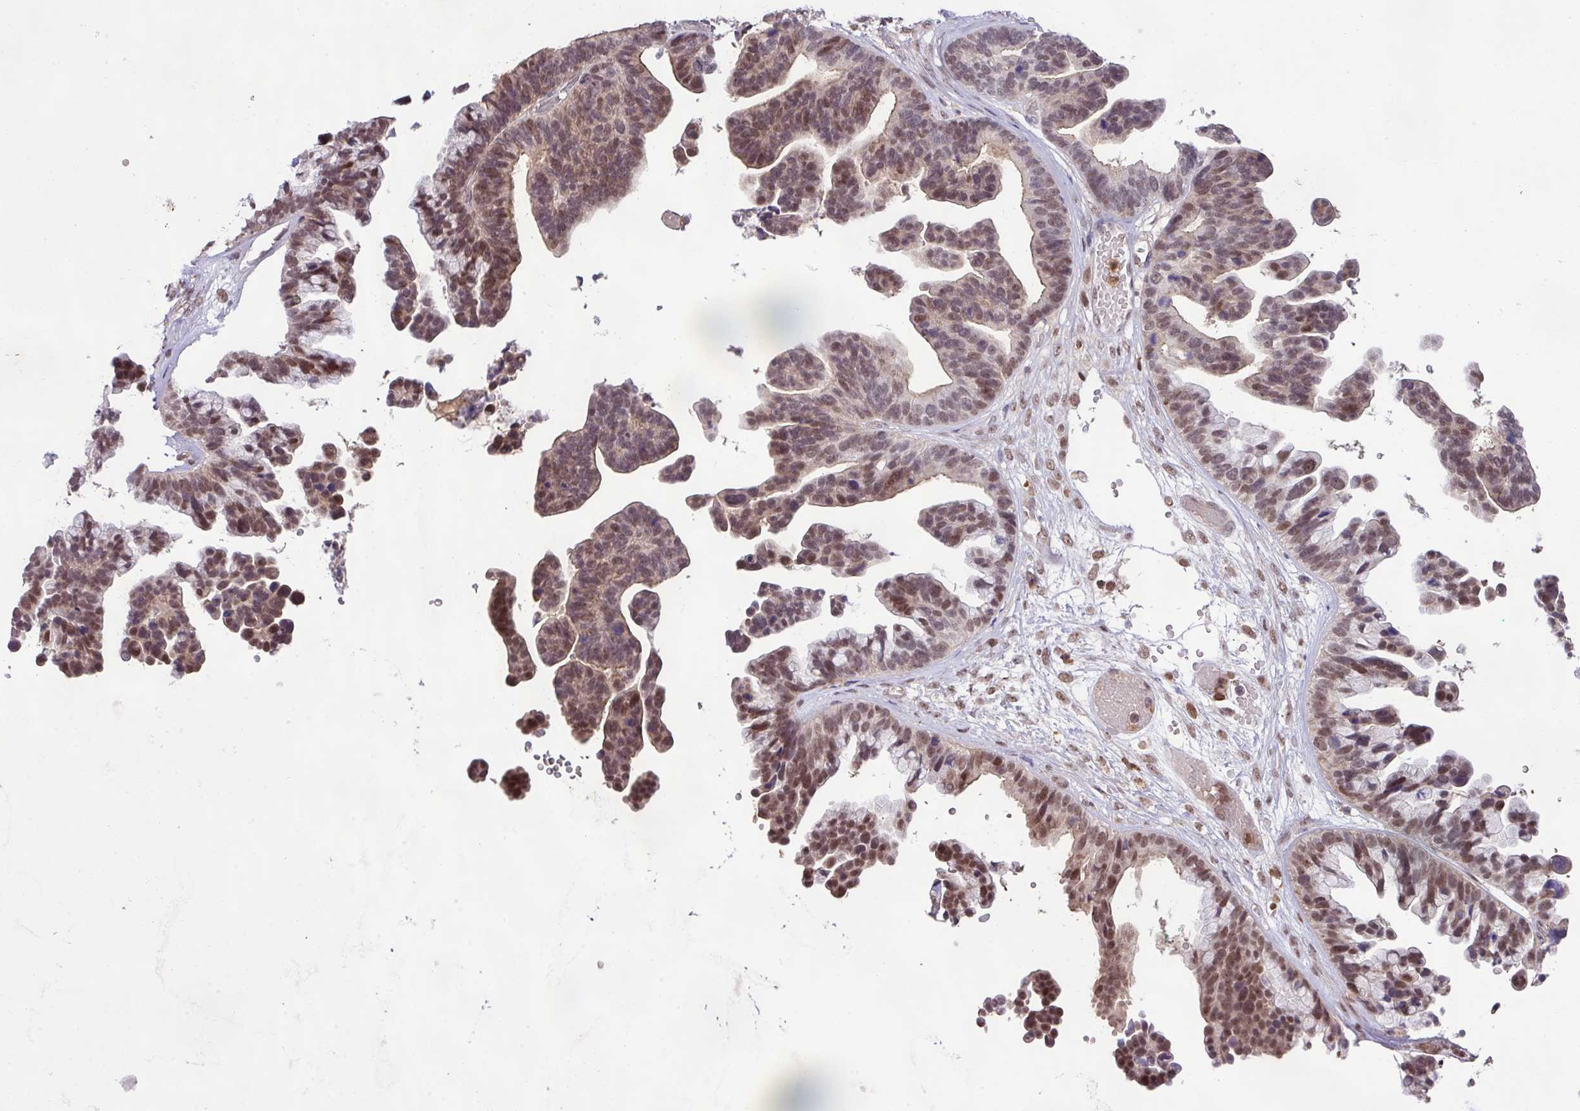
{"staining": {"intensity": "moderate", "quantity": ">75%", "location": "nuclear"}, "tissue": "ovarian cancer", "cell_type": "Tumor cells", "image_type": "cancer", "snomed": [{"axis": "morphology", "description": "Cystadenocarcinoma, serous, NOS"}, {"axis": "topography", "description": "Ovary"}], "caption": "This histopathology image displays IHC staining of ovarian cancer (serous cystadenocarcinoma), with medium moderate nuclear staining in approximately >75% of tumor cells.", "gene": "GON7", "patient": {"sex": "female", "age": 56}}